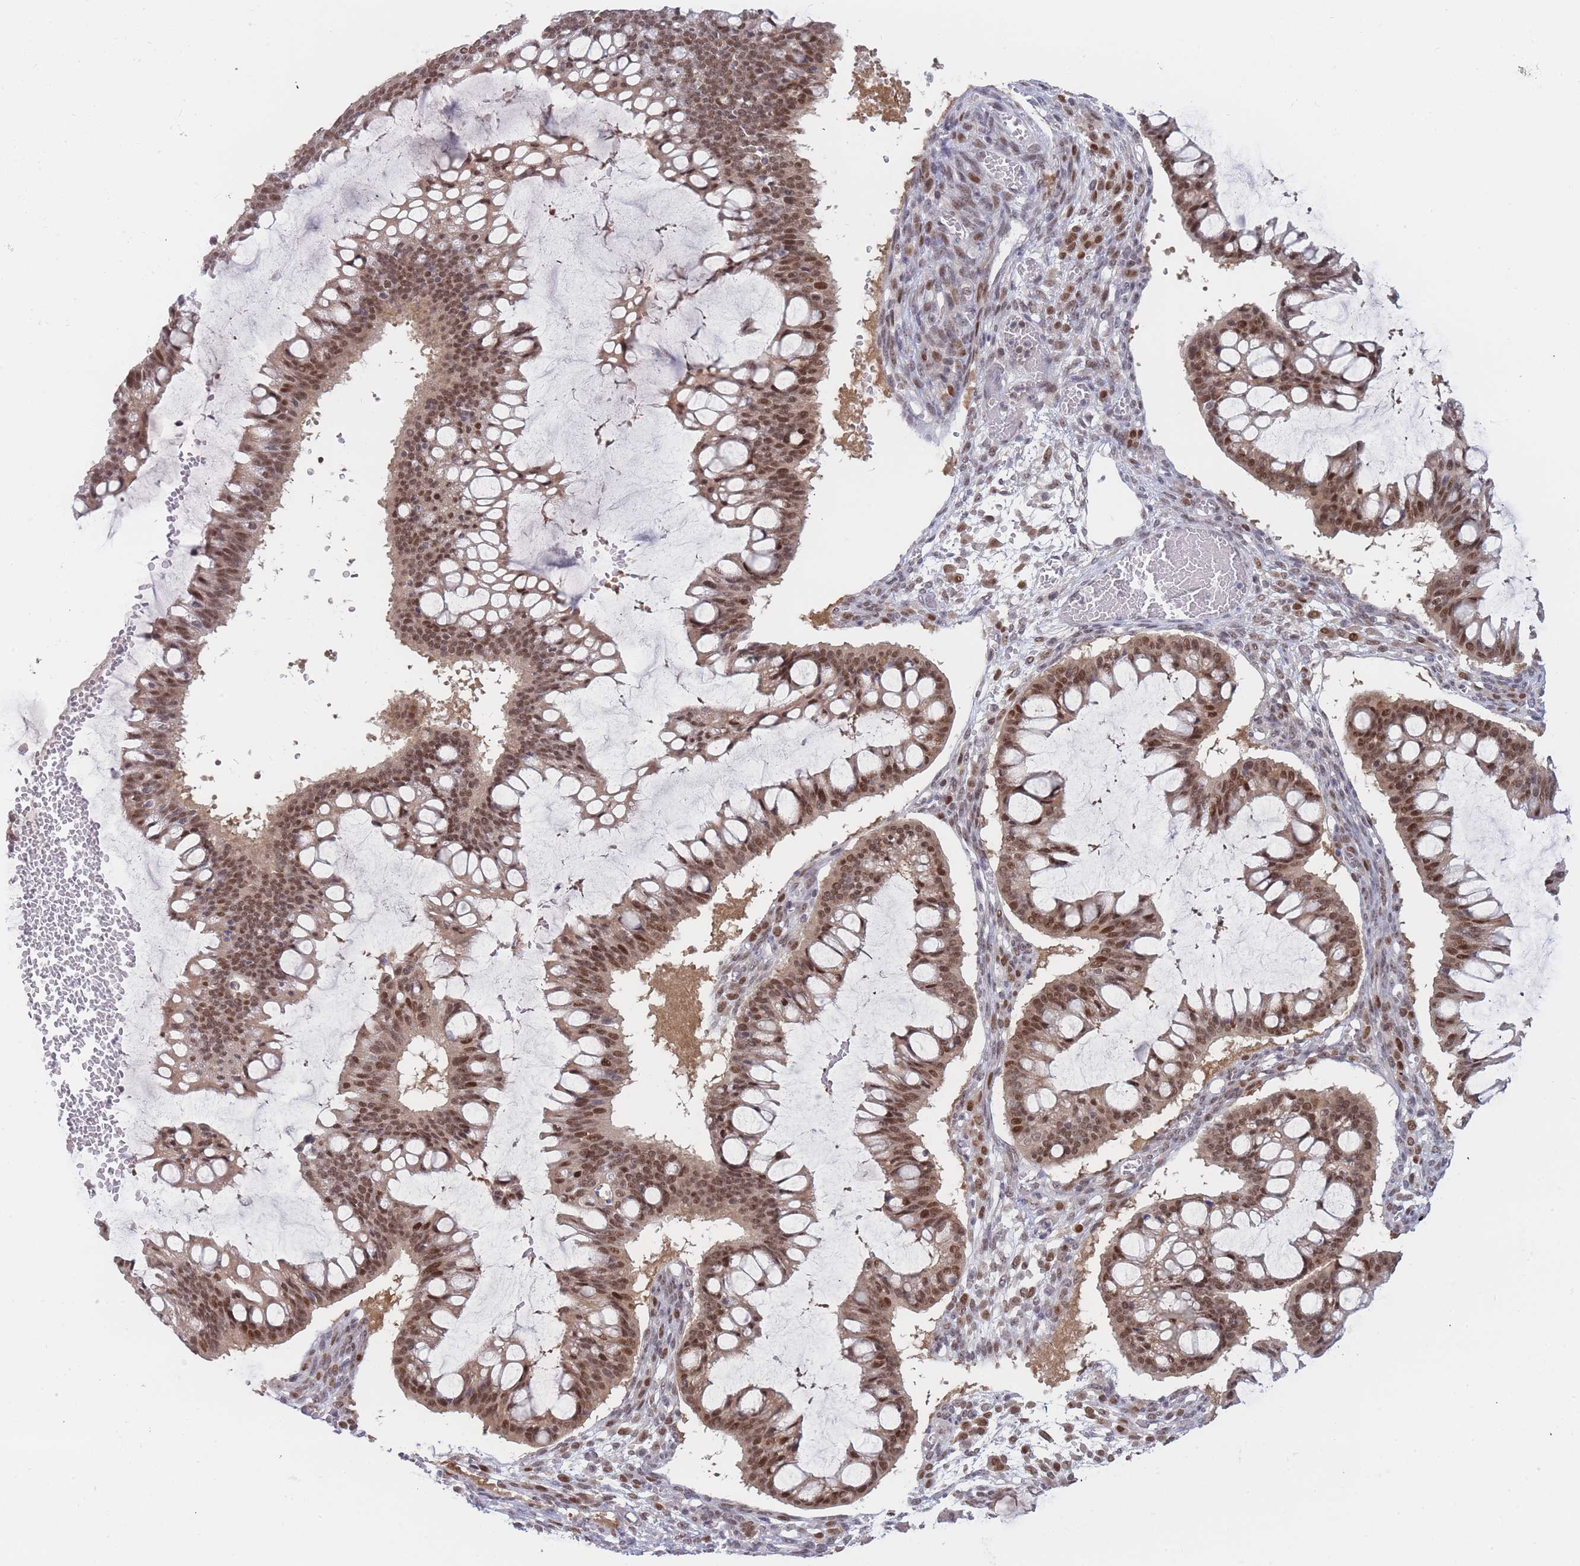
{"staining": {"intensity": "moderate", "quantity": ">75%", "location": "nuclear"}, "tissue": "ovarian cancer", "cell_type": "Tumor cells", "image_type": "cancer", "snomed": [{"axis": "morphology", "description": "Cystadenocarcinoma, mucinous, NOS"}, {"axis": "topography", "description": "Ovary"}], "caption": "Protein expression analysis of human ovarian cancer (mucinous cystadenocarcinoma) reveals moderate nuclear staining in approximately >75% of tumor cells. (Brightfield microscopy of DAB IHC at high magnification).", "gene": "DEAF1", "patient": {"sex": "female", "age": 73}}